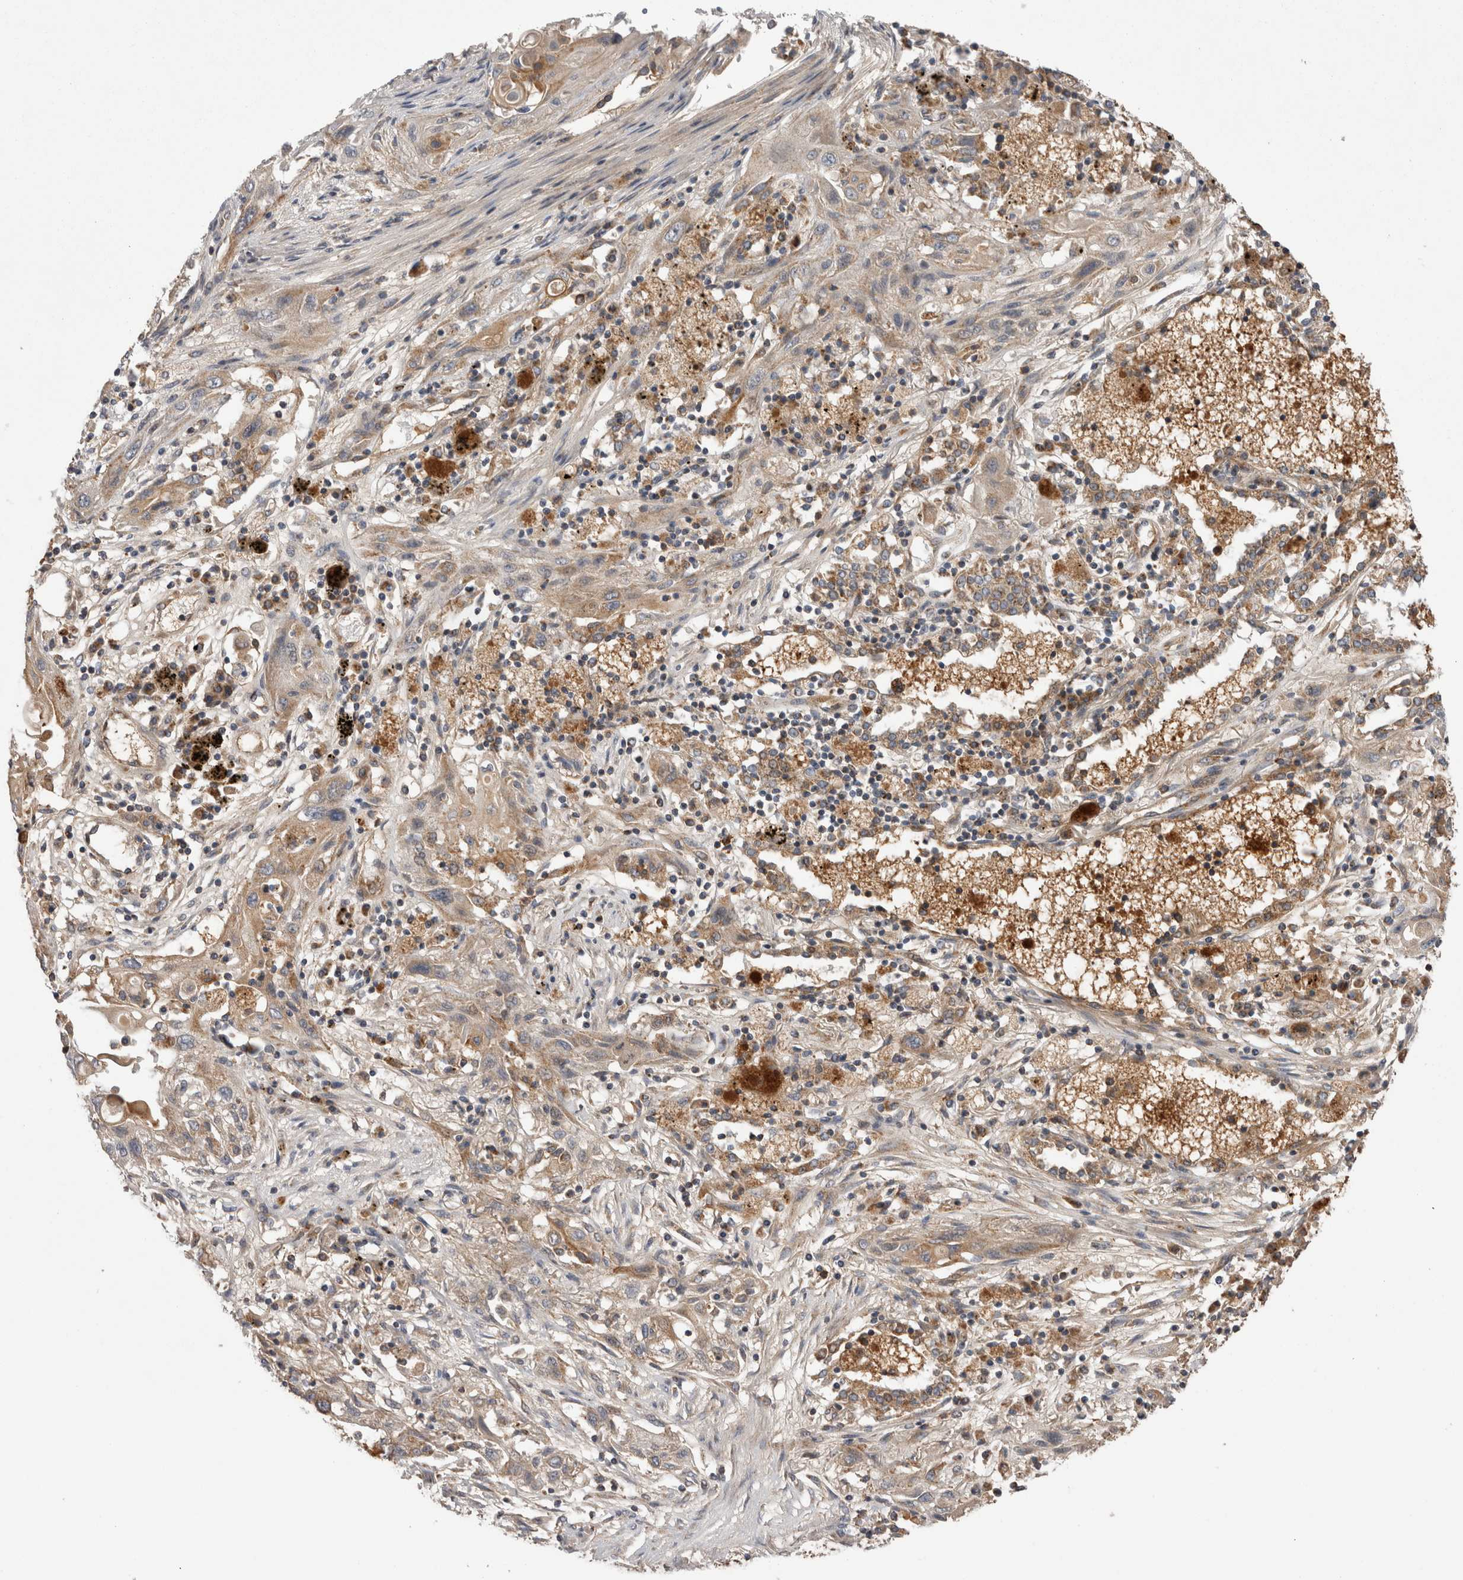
{"staining": {"intensity": "weak", "quantity": ">75%", "location": "cytoplasmic/membranous"}, "tissue": "lung cancer", "cell_type": "Tumor cells", "image_type": "cancer", "snomed": [{"axis": "morphology", "description": "Squamous cell carcinoma, NOS"}, {"axis": "topography", "description": "Lung"}], "caption": "Squamous cell carcinoma (lung) stained for a protein (brown) demonstrates weak cytoplasmic/membranous positive expression in approximately >75% of tumor cells.", "gene": "DARS2", "patient": {"sex": "female", "age": 47}}